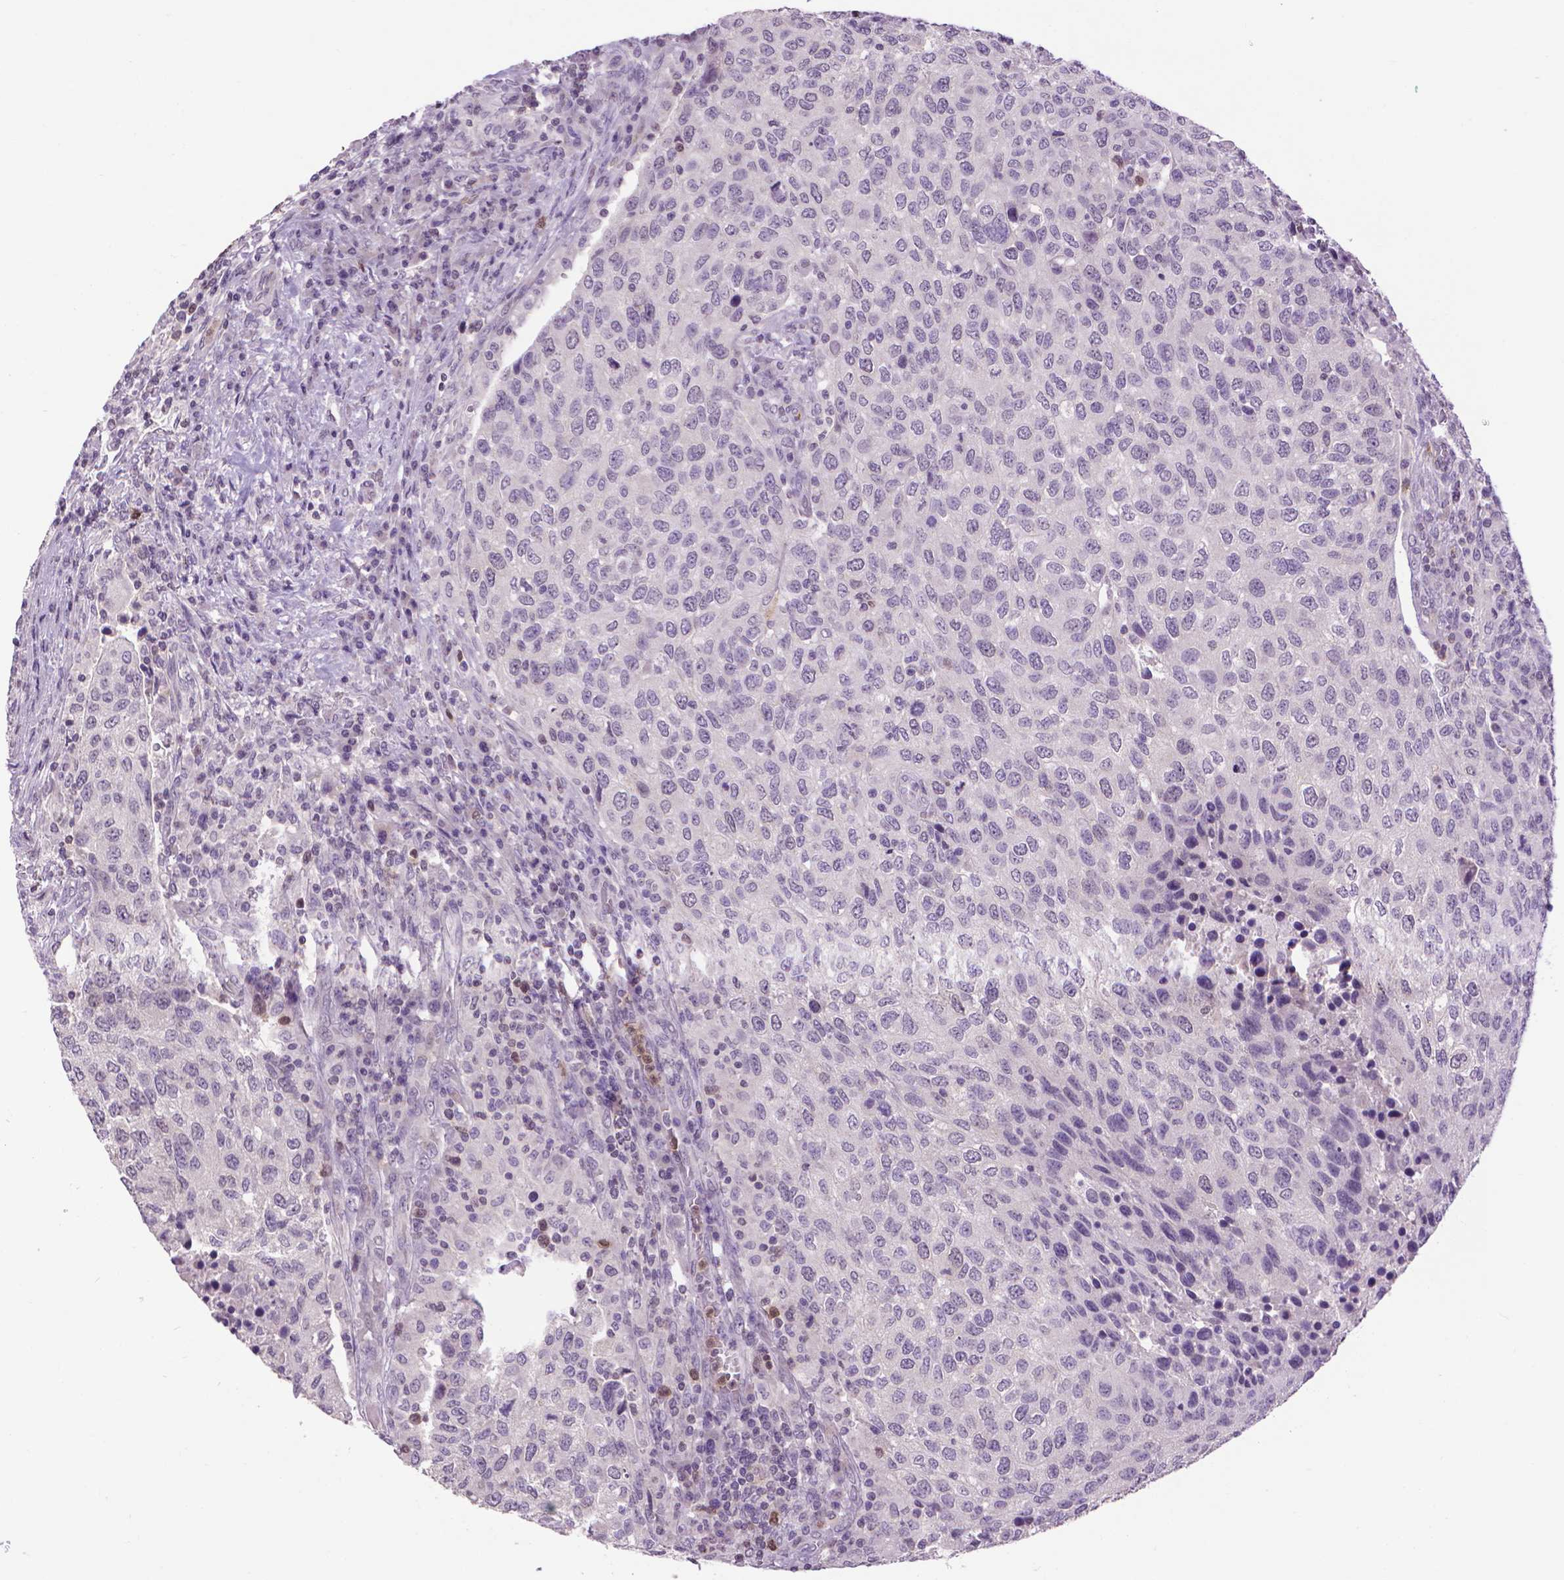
{"staining": {"intensity": "negative", "quantity": "none", "location": "none"}, "tissue": "urothelial cancer", "cell_type": "Tumor cells", "image_type": "cancer", "snomed": [{"axis": "morphology", "description": "Urothelial carcinoma, High grade"}, {"axis": "topography", "description": "Urinary bladder"}], "caption": "High magnification brightfield microscopy of urothelial carcinoma (high-grade) stained with DAB (brown) and counterstained with hematoxylin (blue): tumor cells show no significant expression. Nuclei are stained in blue.", "gene": "CDKN2D", "patient": {"sex": "female", "age": 78}}